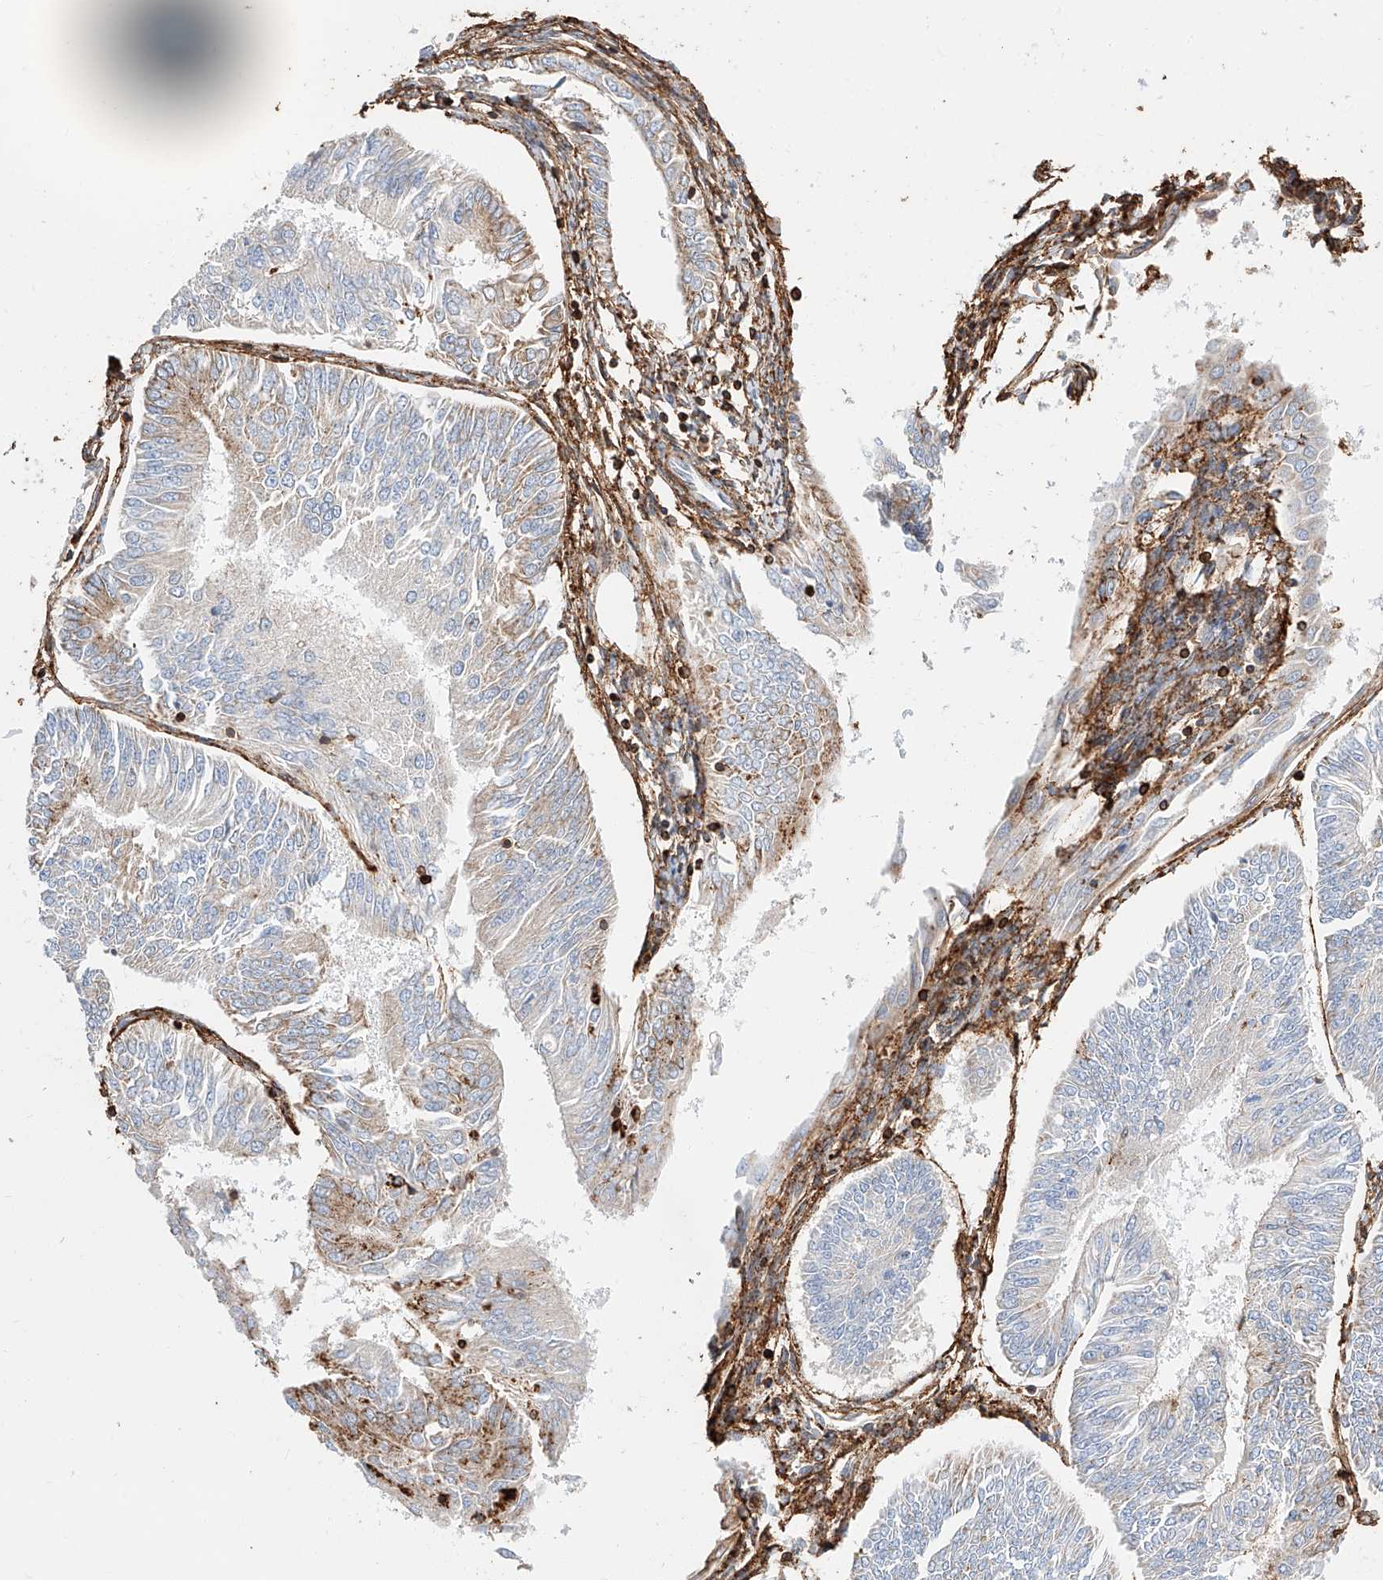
{"staining": {"intensity": "weak", "quantity": "<25%", "location": "cytoplasmic/membranous"}, "tissue": "endometrial cancer", "cell_type": "Tumor cells", "image_type": "cancer", "snomed": [{"axis": "morphology", "description": "Adenocarcinoma, NOS"}, {"axis": "topography", "description": "Endometrium"}], "caption": "An IHC histopathology image of endometrial cancer (adenocarcinoma) is shown. There is no staining in tumor cells of endometrial cancer (adenocarcinoma).", "gene": "WFS1", "patient": {"sex": "female", "age": 58}}